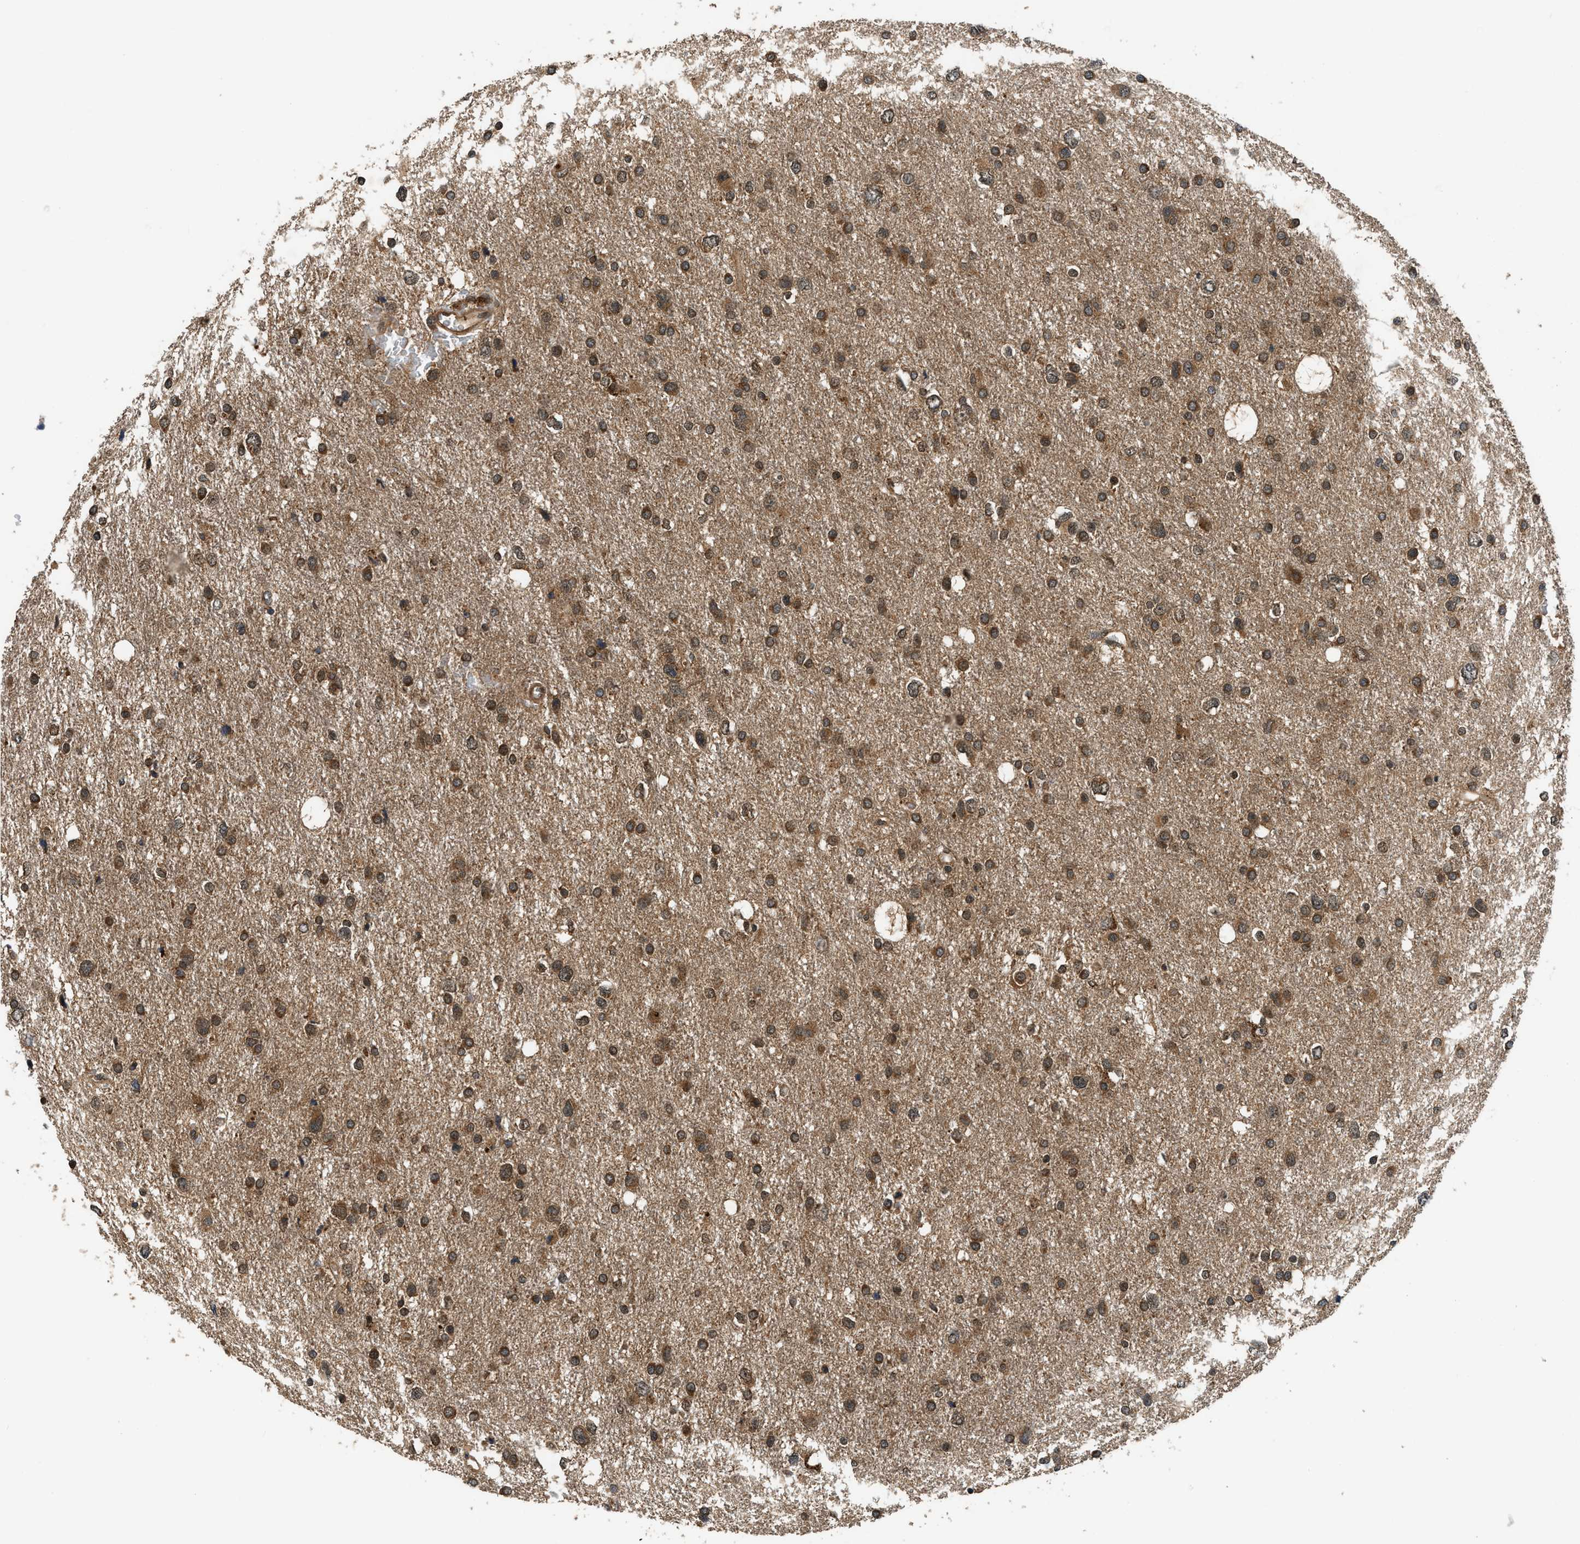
{"staining": {"intensity": "moderate", "quantity": ">75%", "location": "cytoplasmic/membranous"}, "tissue": "glioma", "cell_type": "Tumor cells", "image_type": "cancer", "snomed": [{"axis": "morphology", "description": "Glioma, malignant, Low grade"}, {"axis": "topography", "description": "Brain"}], "caption": "Malignant low-grade glioma stained with DAB immunohistochemistry (IHC) demonstrates medium levels of moderate cytoplasmic/membranous expression in about >75% of tumor cells. The protein of interest is stained brown, and the nuclei are stained in blue (DAB (3,3'-diaminobenzidine) IHC with brightfield microscopy, high magnification).", "gene": "RPS6KB1", "patient": {"sex": "female", "age": 37}}